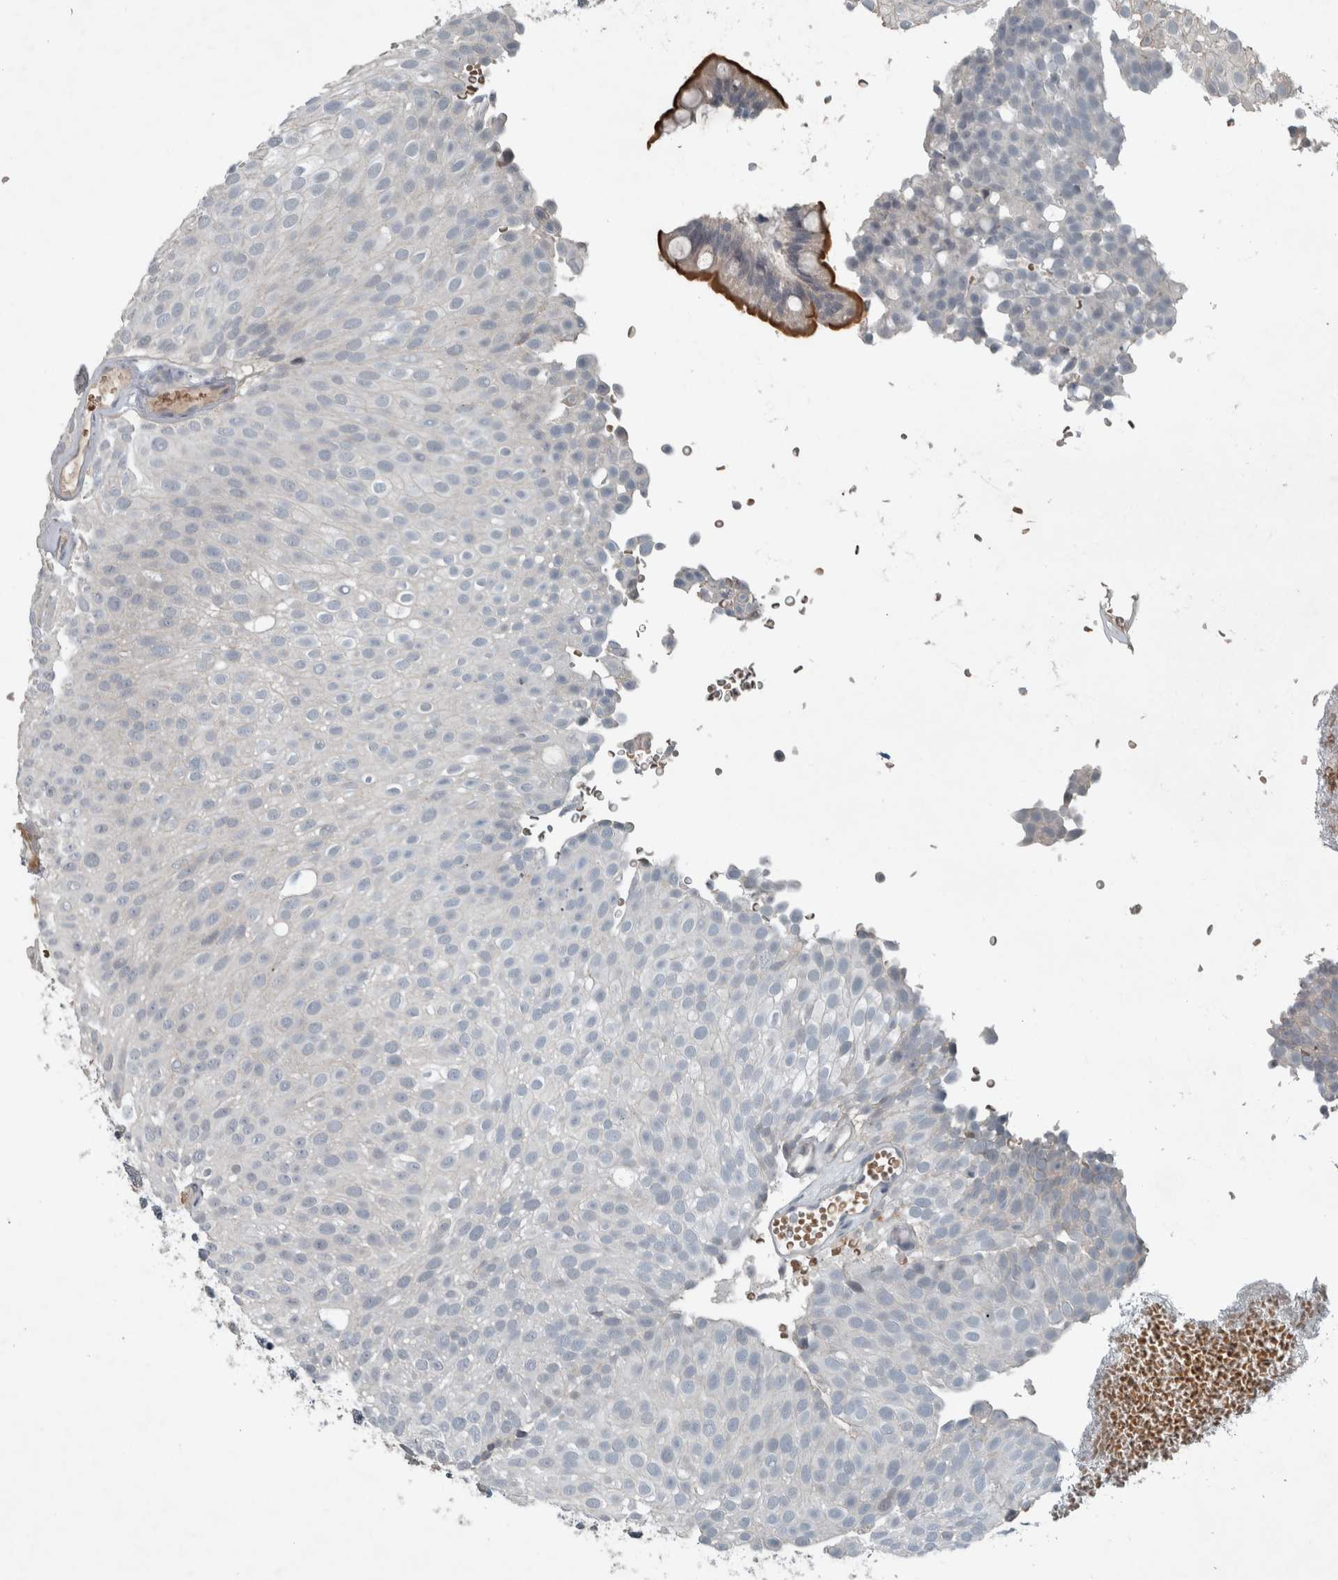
{"staining": {"intensity": "negative", "quantity": "none", "location": "none"}, "tissue": "urothelial cancer", "cell_type": "Tumor cells", "image_type": "cancer", "snomed": [{"axis": "morphology", "description": "Urothelial carcinoma, Low grade"}, {"axis": "topography", "description": "Urinary bladder"}], "caption": "A micrograph of urothelial cancer stained for a protein reveals no brown staining in tumor cells.", "gene": "JADE2", "patient": {"sex": "male", "age": 78}}